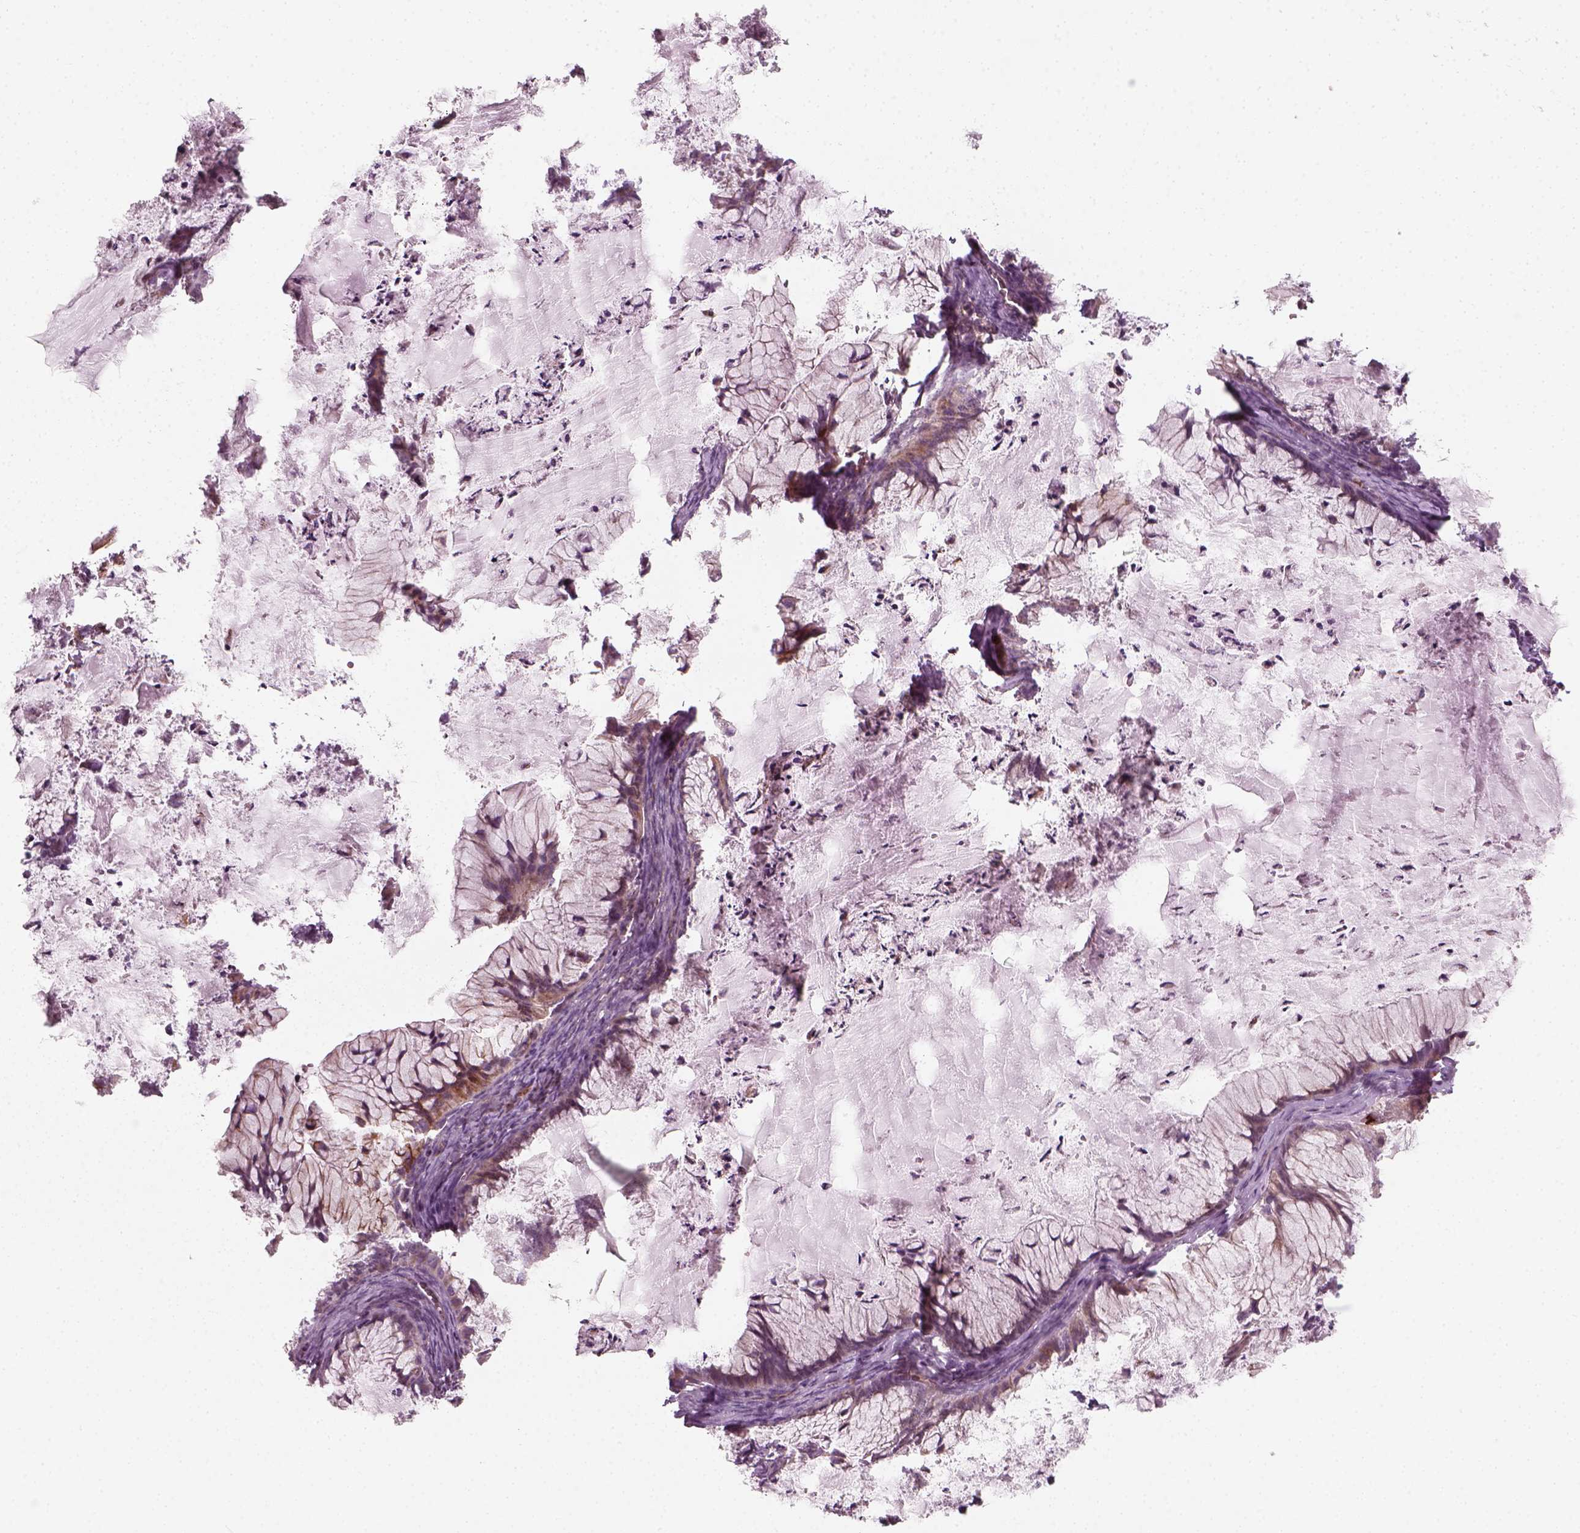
{"staining": {"intensity": "moderate", "quantity": "<25%", "location": "cytoplasmic/membranous"}, "tissue": "ovarian cancer", "cell_type": "Tumor cells", "image_type": "cancer", "snomed": [{"axis": "morphology", "description": "Cystadenocarcinoma, mucinous, NOS"}, {"axis": "topography", "description": "Ovary"}], "caption": "High-power microscopy captured an immunohistochemistry micrograph of mucinous cystadenocarcinoma (ovarian), revealing moderate cytoplasmic/membranous positivity in approximately <25% of tumor cells.", "gene": "NPTN", "patient": {"sex": "female", "age": 72}}